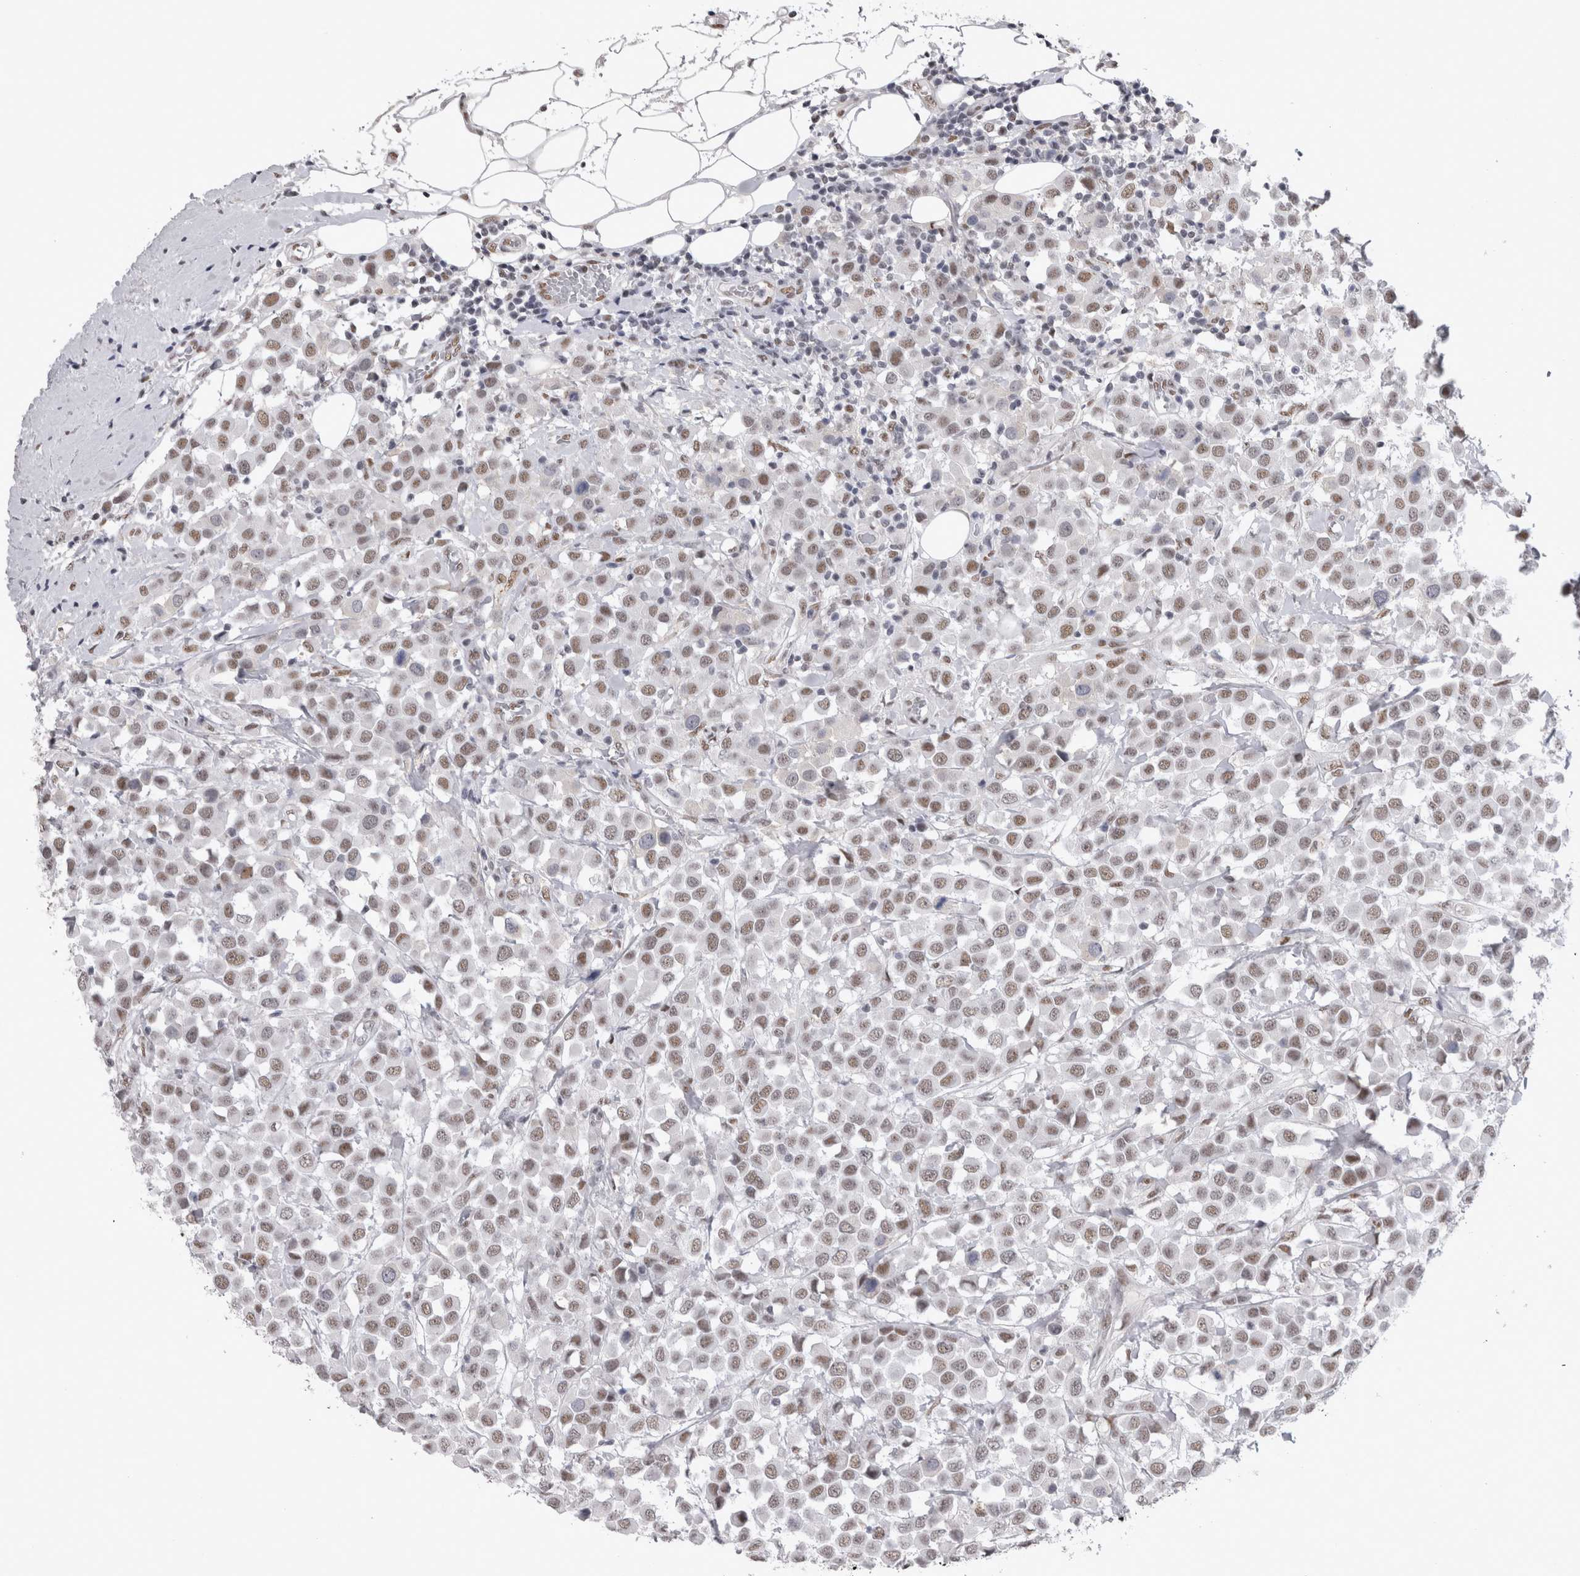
{"staining": {"intensity": "moderate", "quantity": ">75%", "location": "nuclear"}, "tissue": "breast cancer", "cell_type": "Tumor cells", "image_type": "cancer", "snomed": [{"axis": "morphology", "description": "Duct carcinoma"}, {"axis": "topography", "description": "Breast"}], "caption": "IHC staining of breast cancer, which shows medium levels of moderate nuclear positivity in approximately >75% of tumor cells indicating moderate nuclear protein positivity. The staining was performed using DAB (3,3'-diaminobenzidine) (brown) for protein detection and nuclei were counterstained in hematoxylin (blue).", "gene": "API5", "patient": {"sex": "female", "age": 61}}